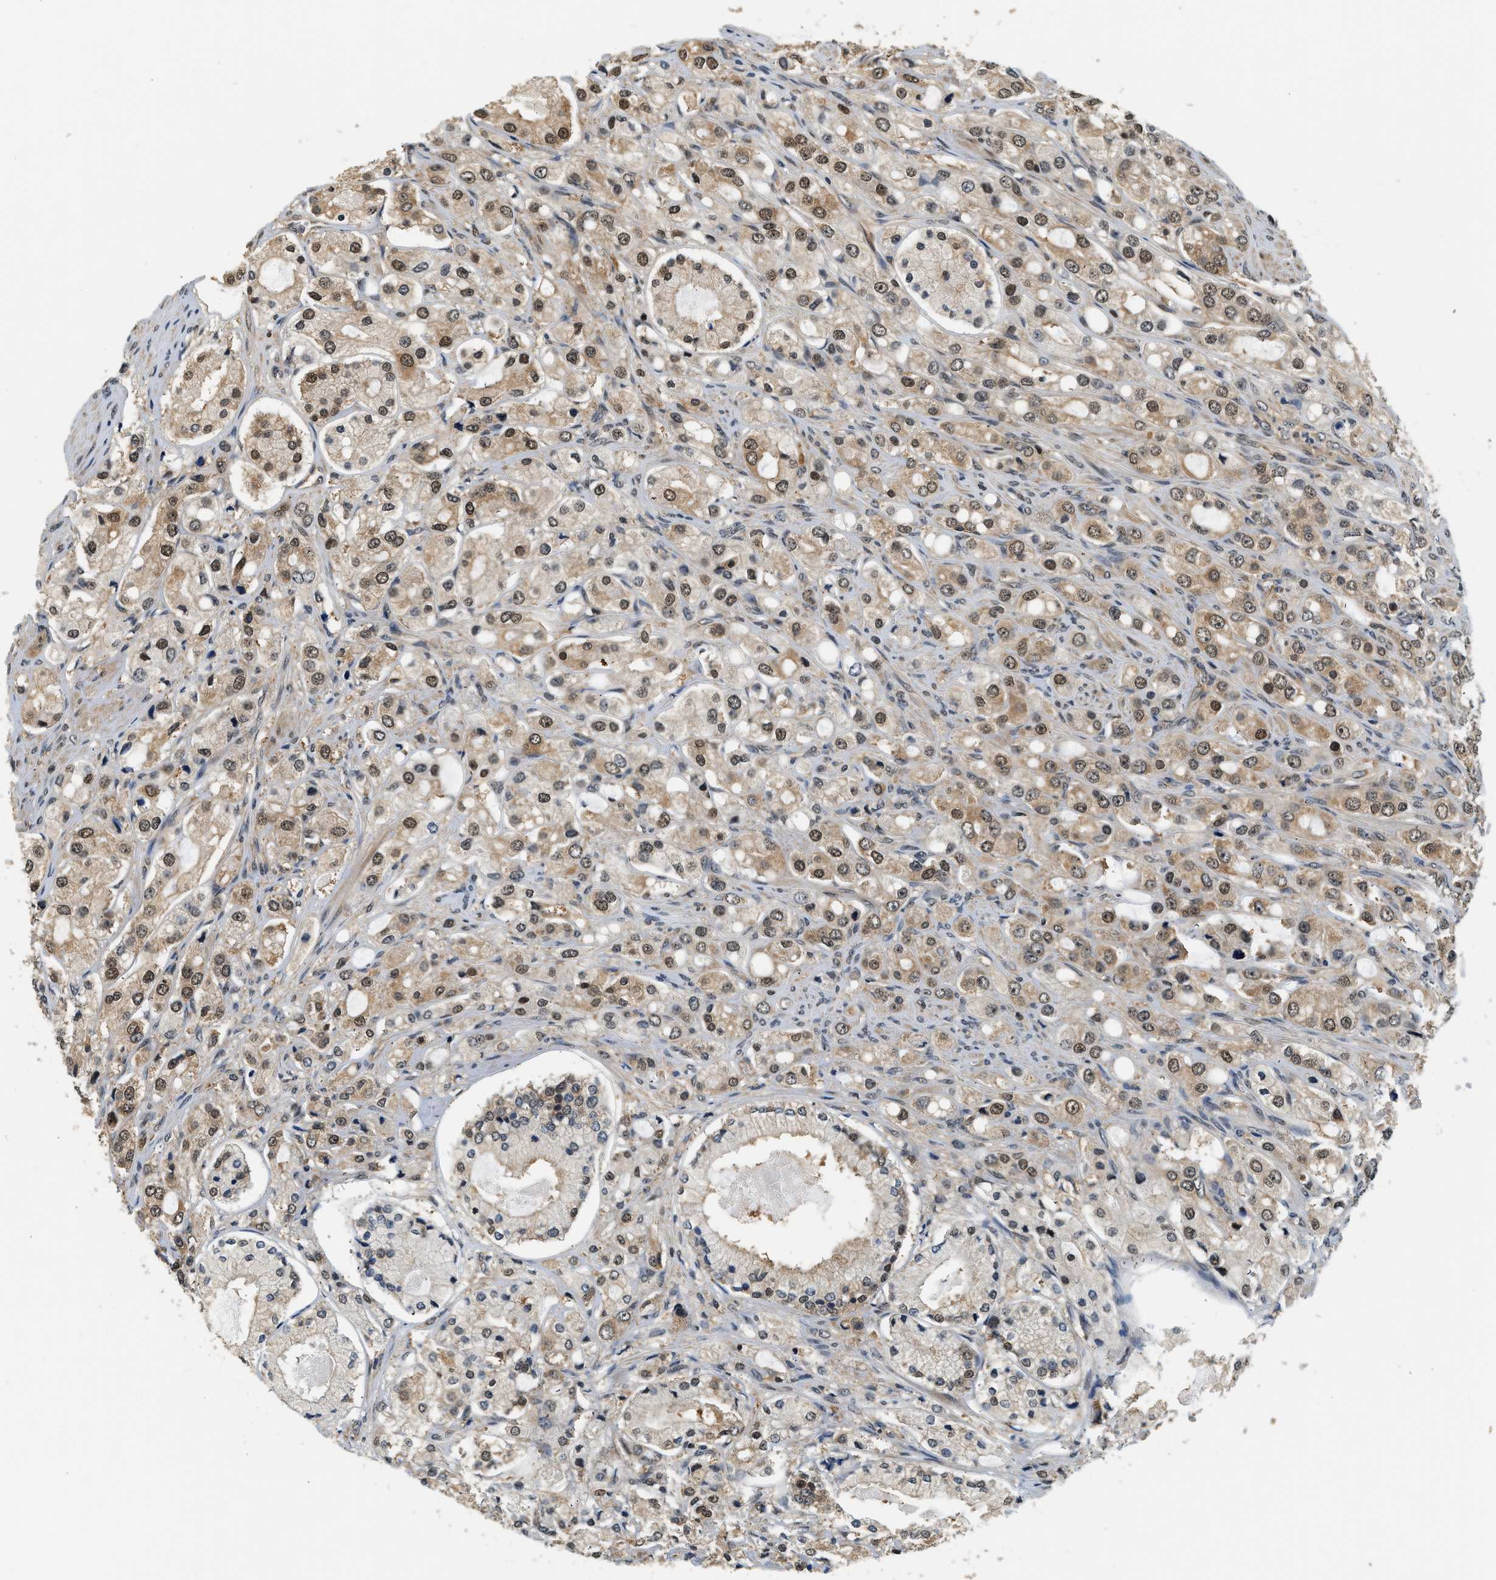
{"staining": {"intensity": "moderate", "quantity": ">75%", "location": "cytoplasmic/membranous,nuclear"}, "tissue": "prostate cancer", "cell_type": "Tumor cells", "image_type": "cancer", "snomed": [{"axis": "morphology", "description": "Adenocarcinoma, High grade"}, {"axis": "topography", "description": "Prostate"}], "caption": "This histopathology image exhibits IHC staining of prostate cancer, with medium moderate cytoplasmic/membranous and nuclear positivity in about >75% of tumor cells.", "gene": "PSMD3", "patient": {"sex": "male", "age": 65}}